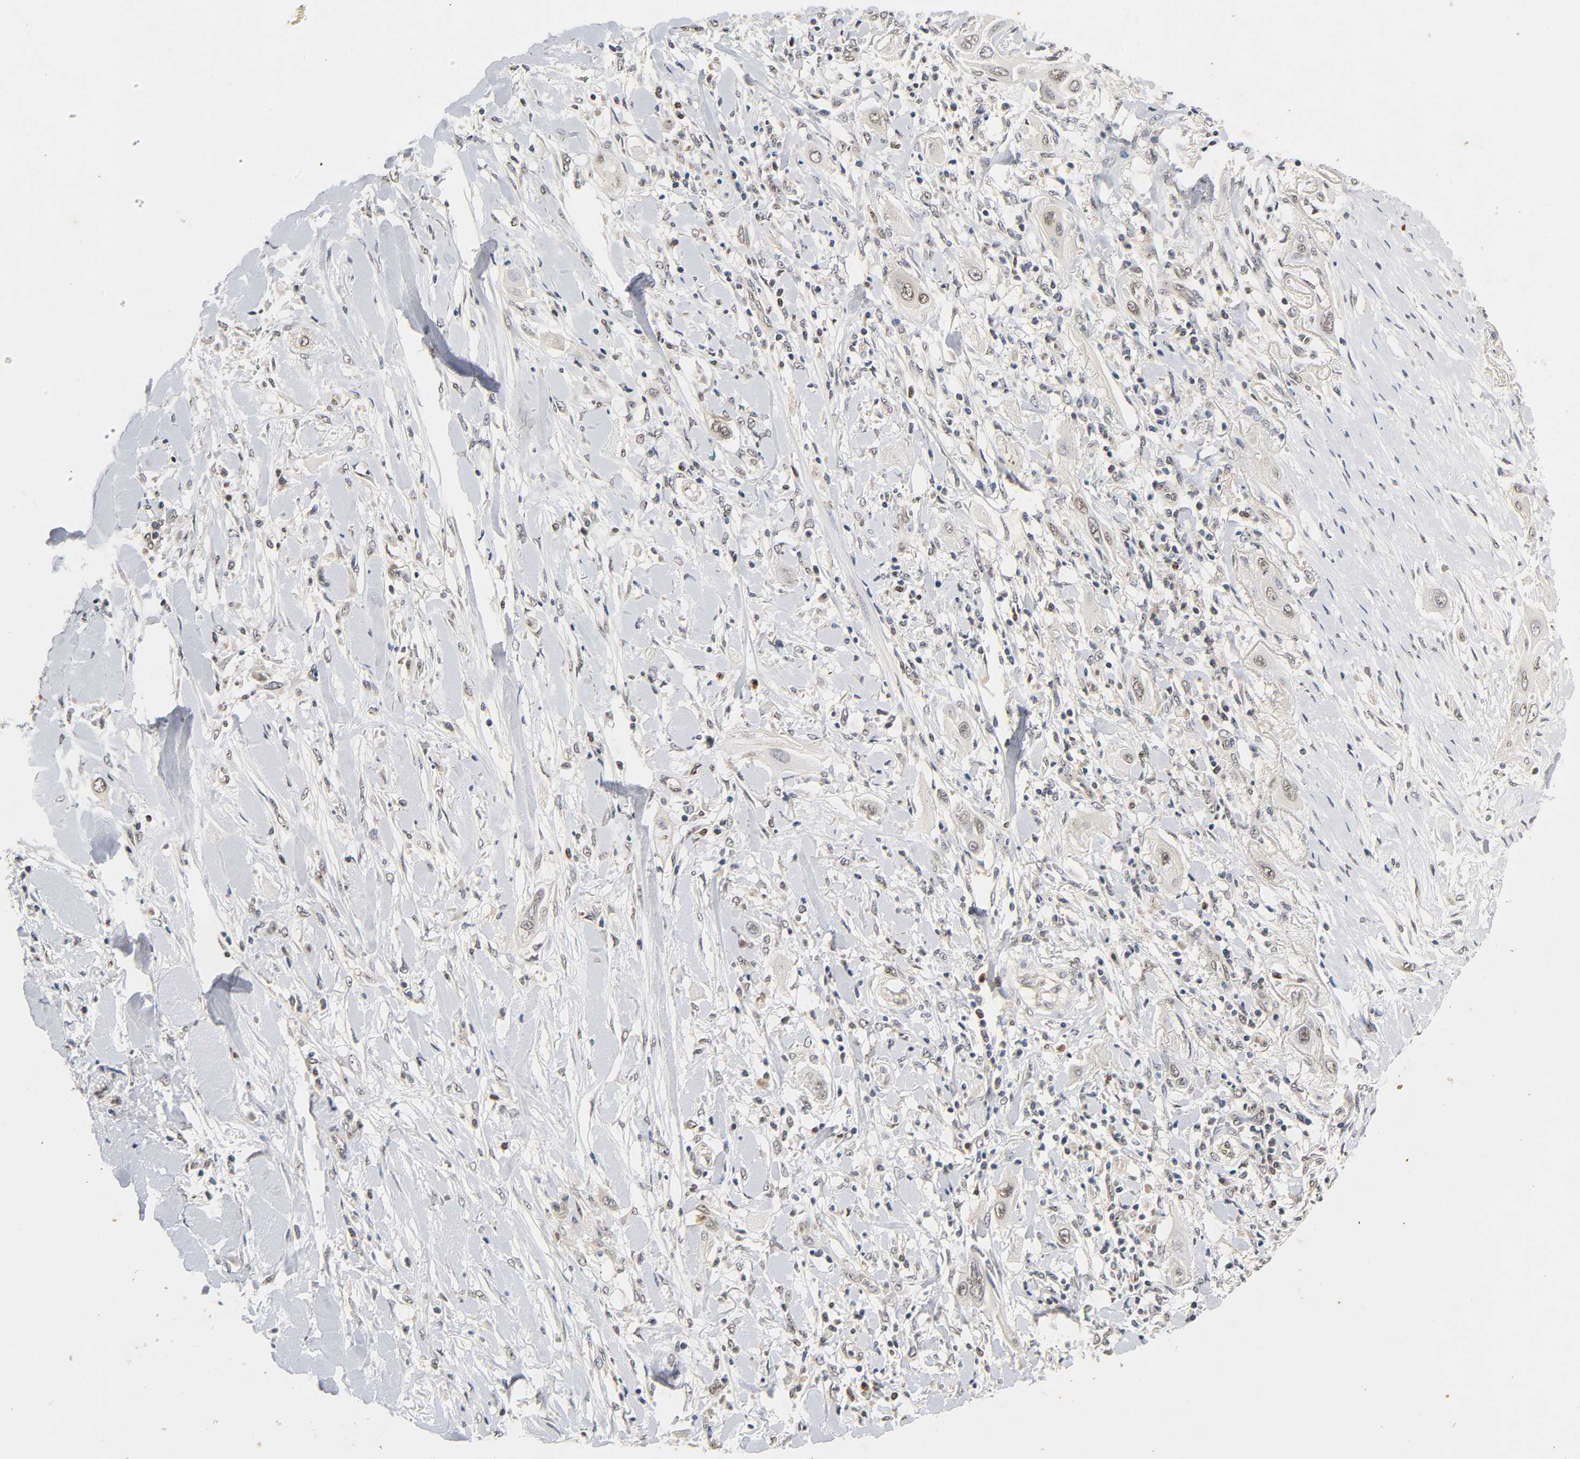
{"staining": {"intensity": "negative", "quantity": "none", "location": "none"}, "tissue": "lung cancer", "cell_type": "Tumor cells", "image_type": "cancer", "snomed": [{"axis": "morphology", "description": "Squamous cell carcinoma, NOS"}, {"axis": "topography", "description": "Lung"}], "caption": "Tumor cells show no significant staining in lung cancer.", "gene": "UBC", "patient": {"sex": "female", "age": 47}}